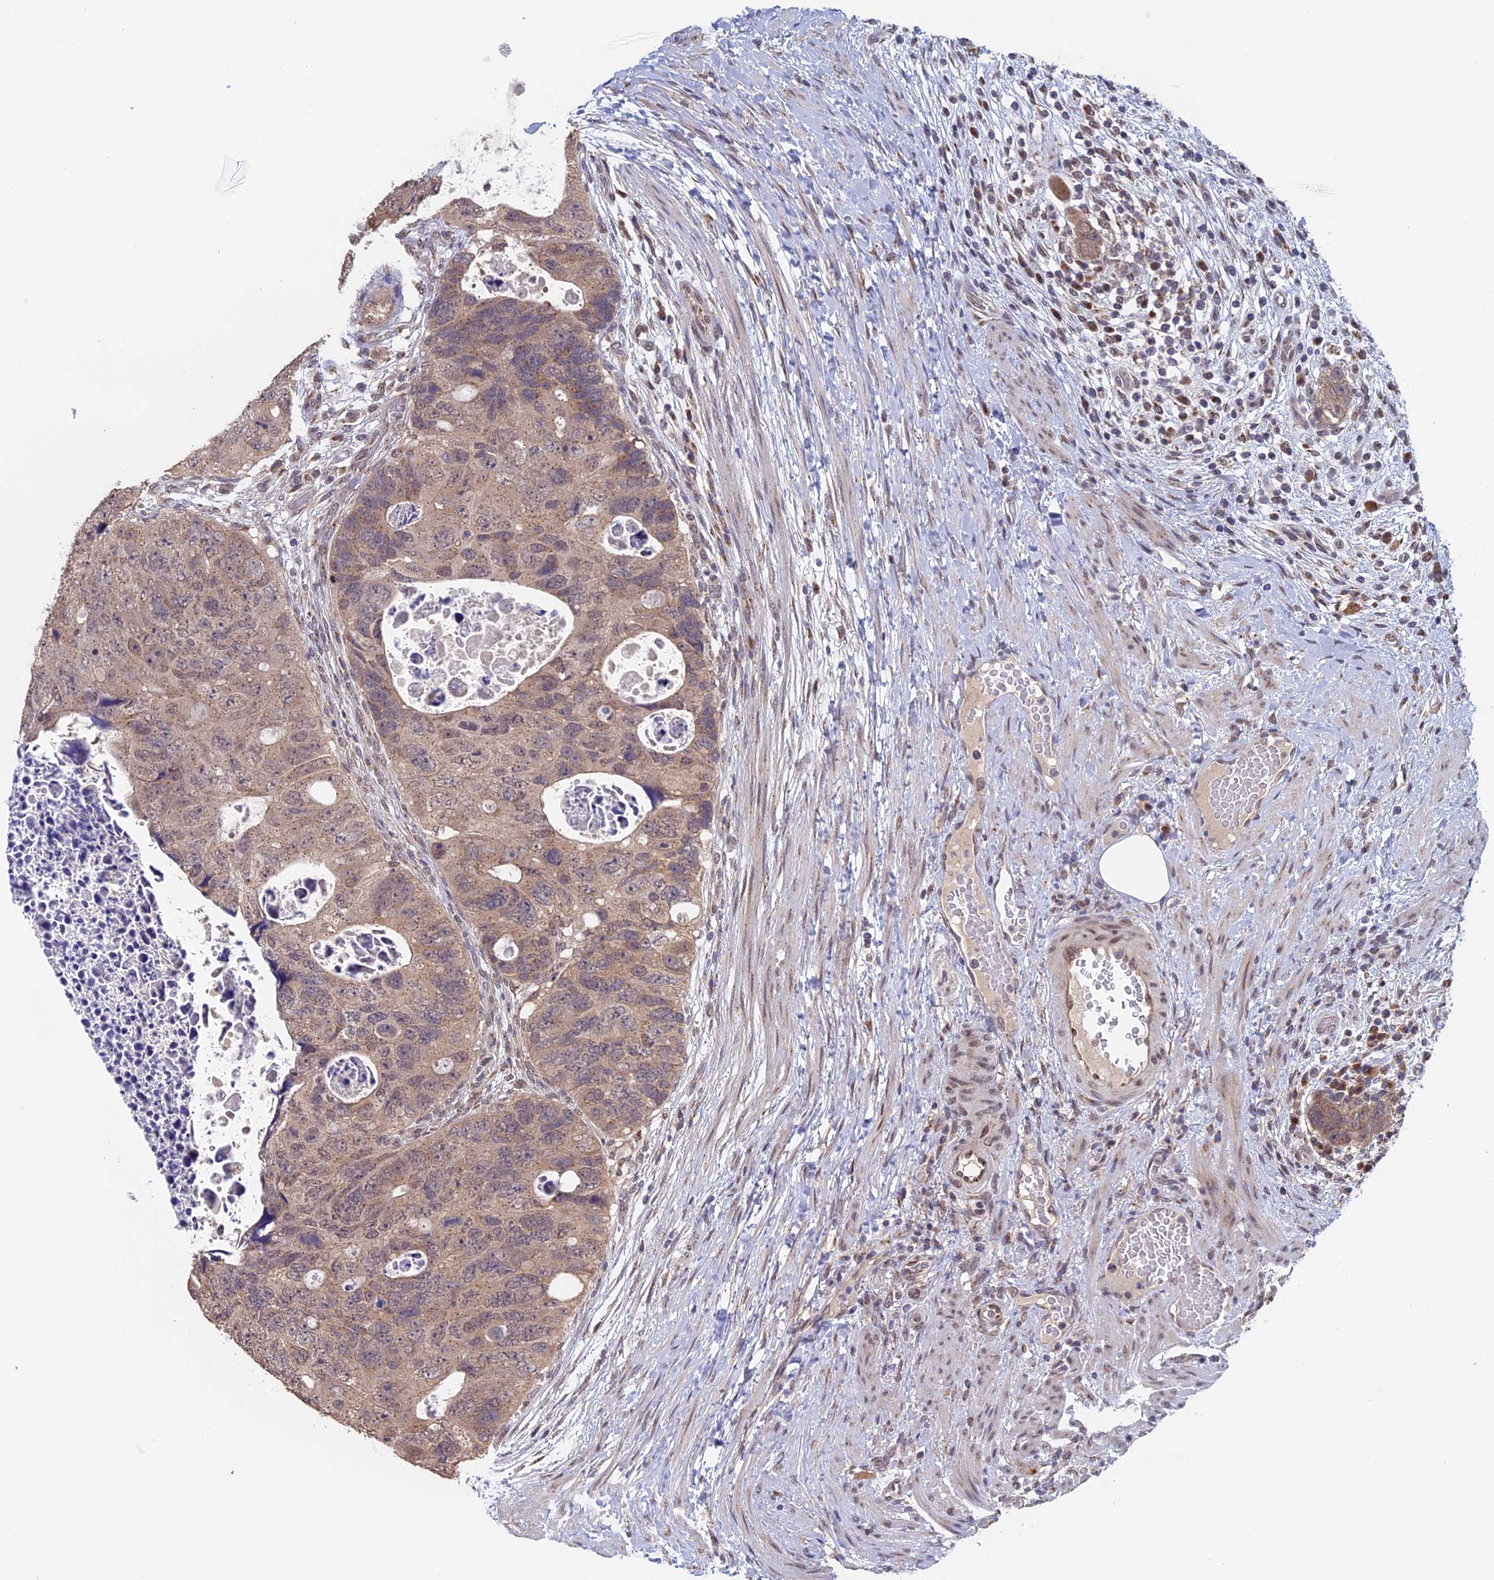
{"staining": {"intensity": "moderate", "quantity": "25%-75%", "location": "cytoplasmic/membranous"}, "tissue": "colorectal cancer", "cell_type": "Tumor cells", "image_type": "cancer", "snomed": [{"axis": "morphology", "description": "Adenocarcinoma, NOS"}, {"axis": "topography", "description": "Rectum"}], "caption": "Tumor cells demonstrate medium levels of moderate cytoplasmic/membranous staining in approximately 25%-75% of cells in adenocarcinoma (colorectal). The protein of interest is stained brown, and the nuclei are stained in blue (DAB IHC with brightfield microscopy, high magnification).", "gene": "PIGQ", "patient": {"sex": "male", "age": 59}}